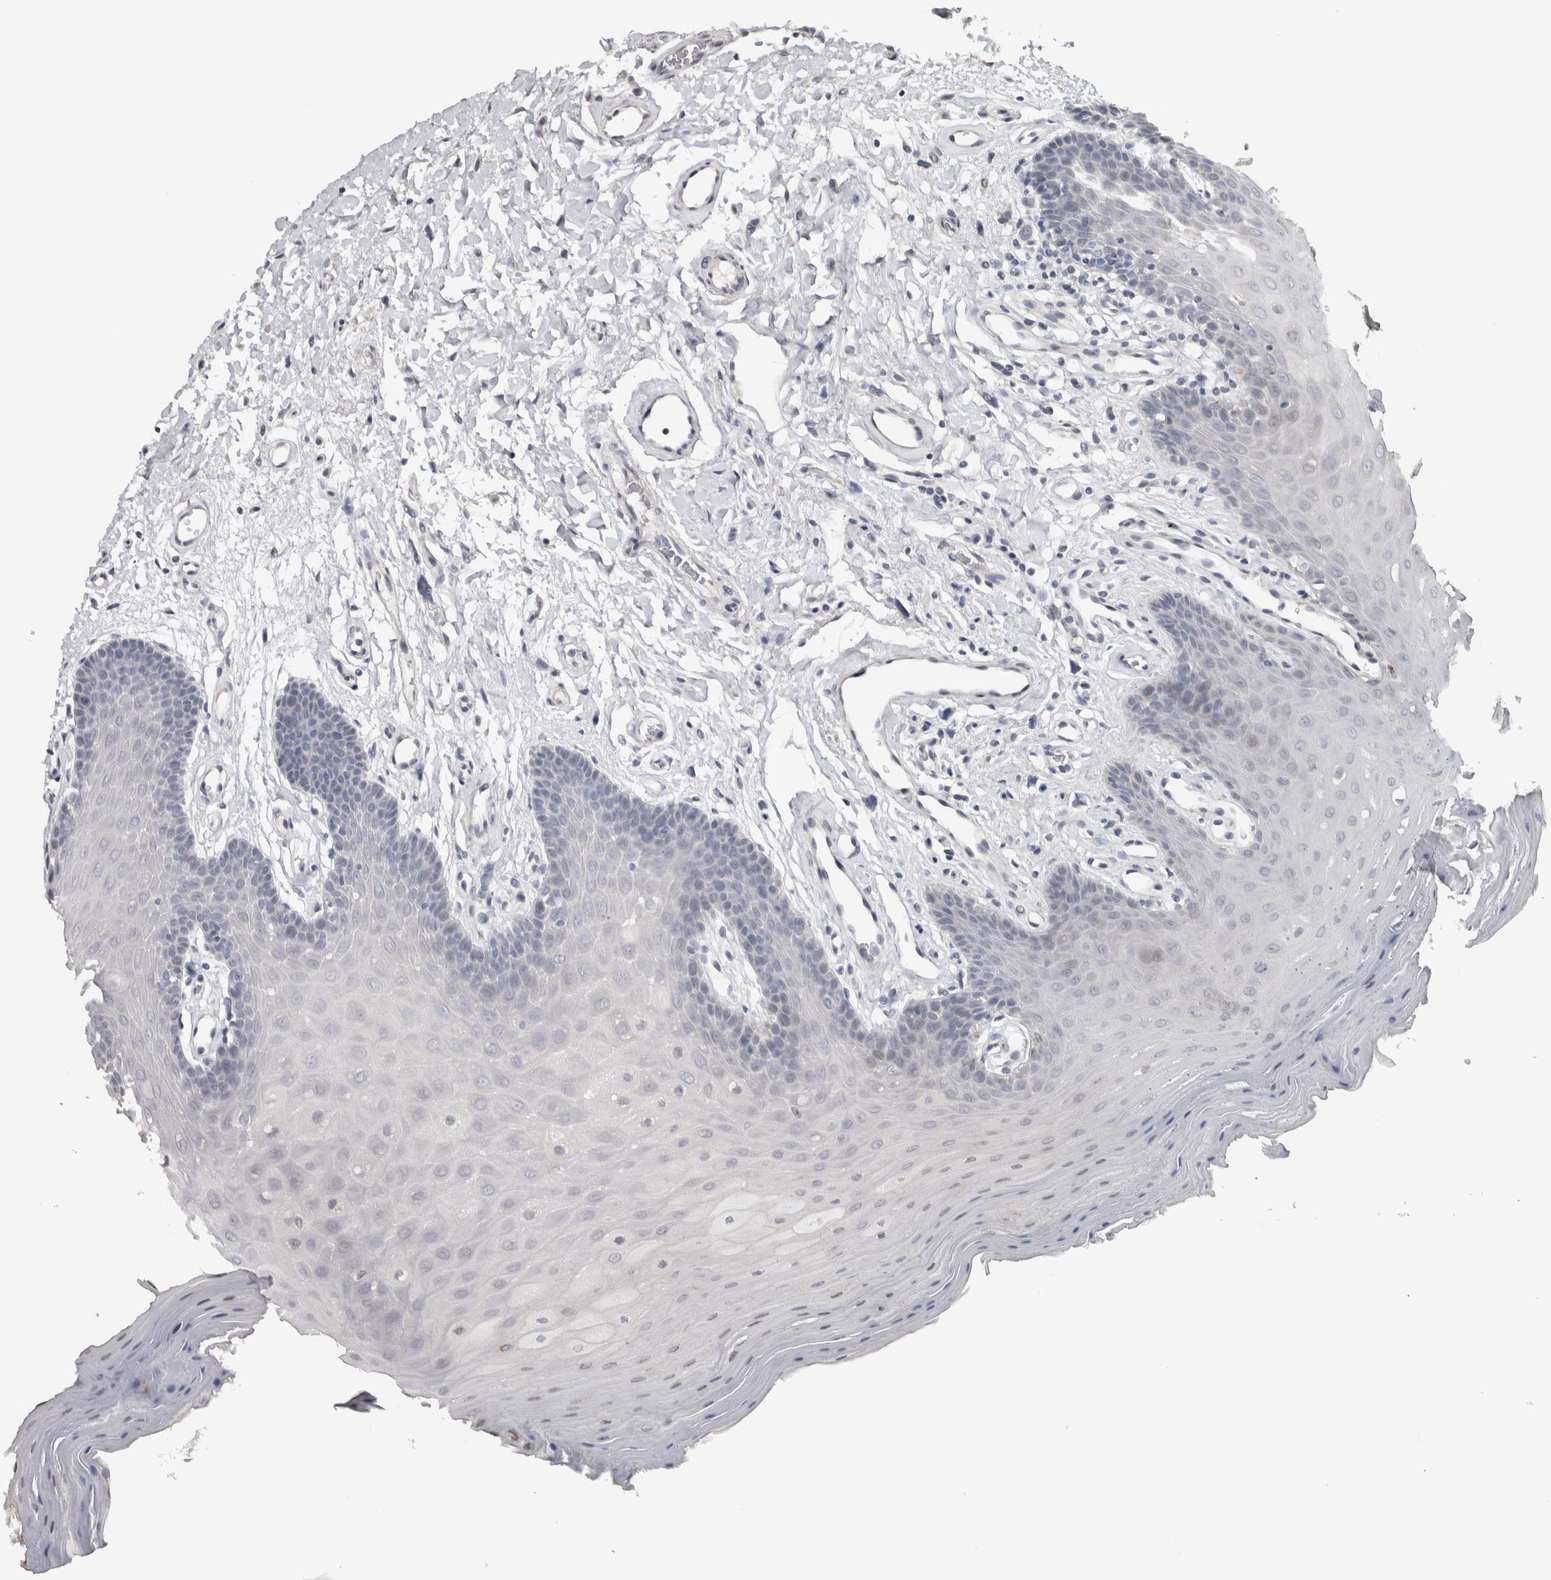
{"staining": {"intensity": "negative", "quantity": "none", "location": "none"}, "tissue": "oral mucosa", "cell_type": "Squamous epithelial cells", "image_type": "normal", "snomed": [{"axis": "morphology", "description": "Normal tissue, NOS"}, {"axis": "morphology", "description": "Squamous cell carcinoma, NOS"}, {"axis": "topography", "description": "Oral tissue"}, {"axis": "topography", "description": "Head-Neck"}], "caption": "A histopathology image of oral mucosa stained for a protein demonstrates no brown staining in squamous epithelial cells. (Brightfield microscopy of DAB IHC at high magnification).", "gene": "NECAB1", "patient": {"sex": "male", "age": 71}}